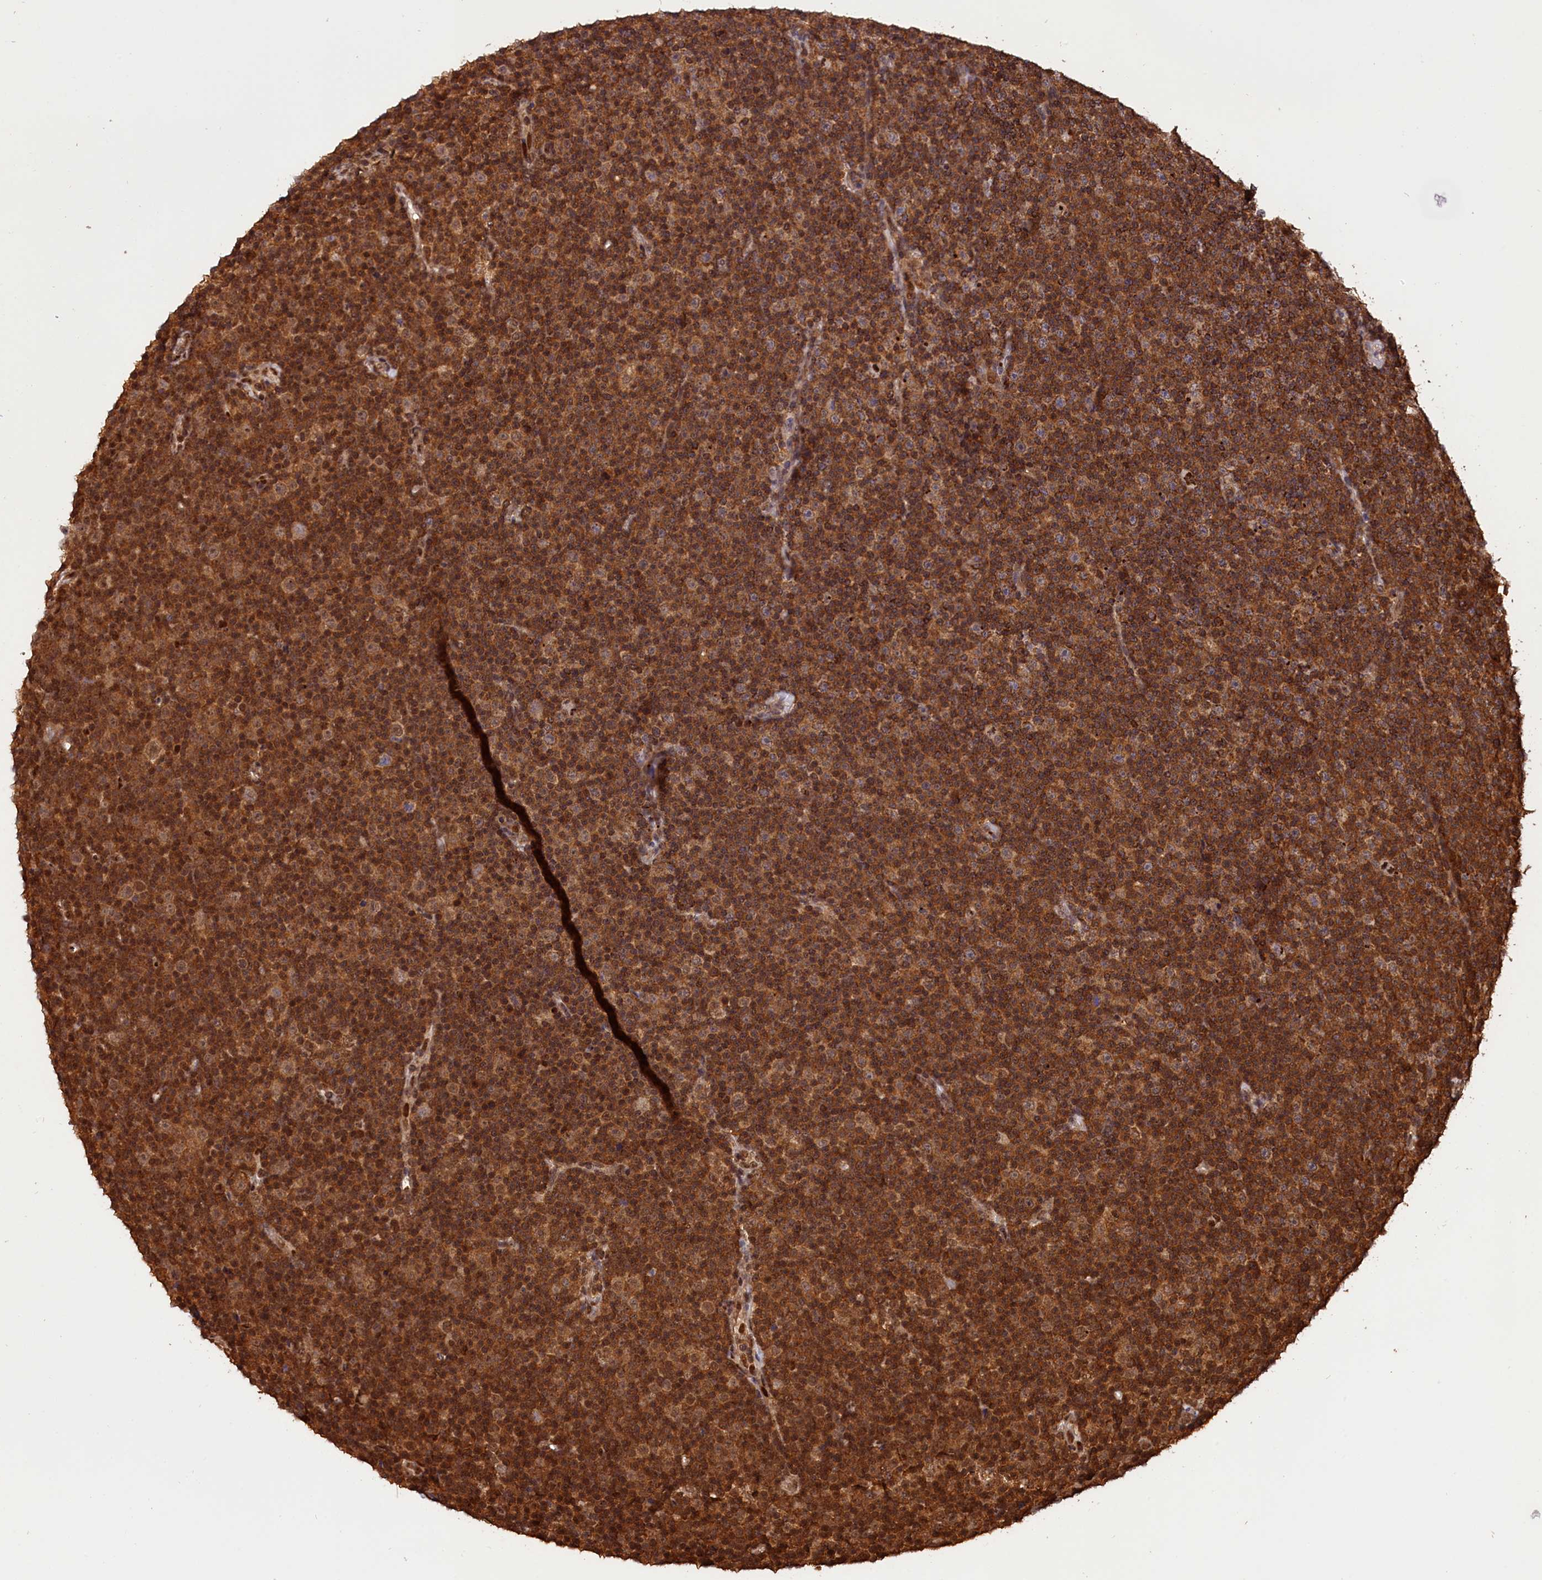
{"staining": {"intensity": "strong", "quantity": ">75%", "location": "cytoplasmic/membranous"}, "tissue": "lymphoma", "cell_type": "Tumor cells", "image_type": "cancer", "snomed": [{"axis": "morphology", "description": "Malignant lymphoma, non-Hodgkin's type, Low grade"}, {"axis": "topography", "description": "Lymph node"}], "caption": "The micrograph exhibits staining of lymphoma, revealing strong cytoplasmic/membranous protein expression (brown color) within tumor cells. (brown staining indicates protein expression, while blue staining denotes nuclei).", "gene": "IST1", "patient": {"sex": "female", "age": 67}}